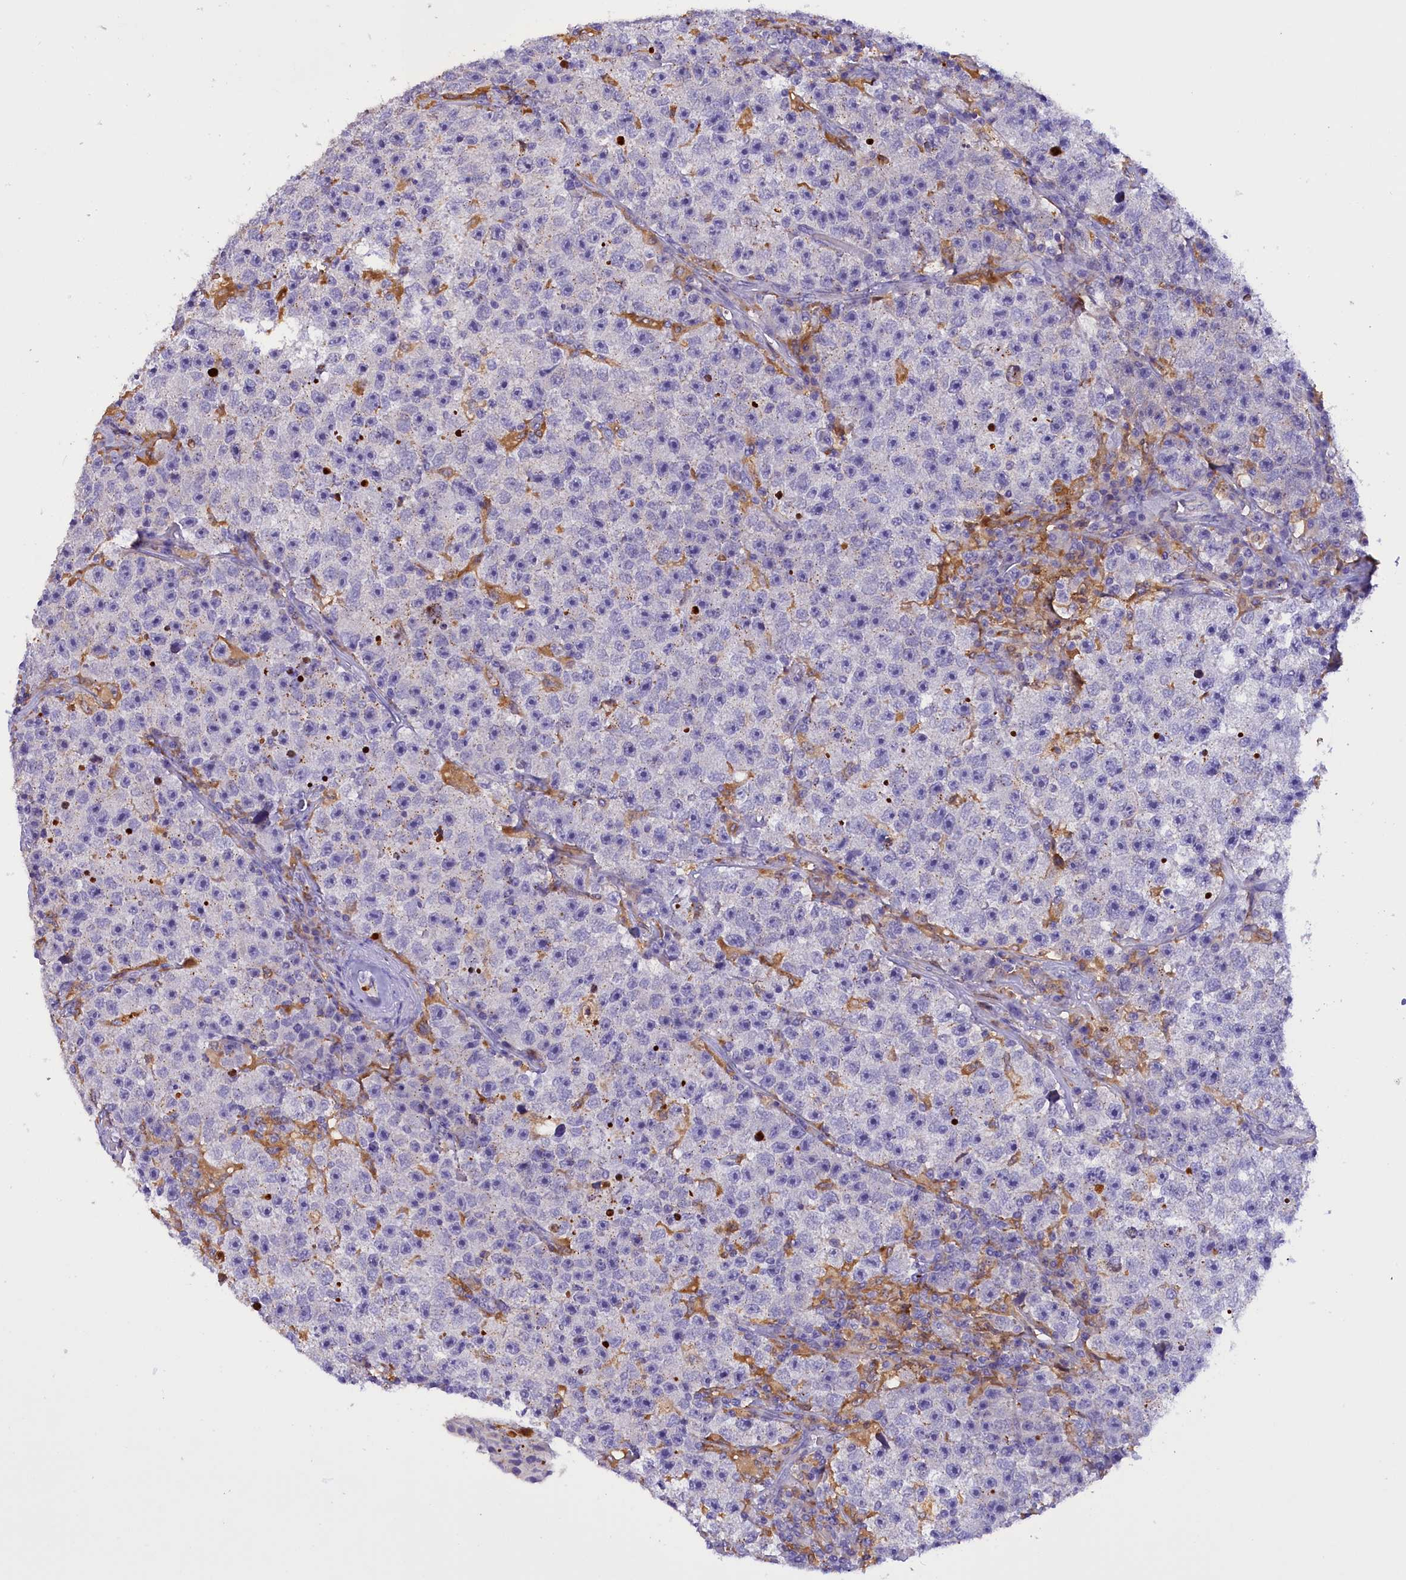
{"staining": {"intensity": "negative", "quantity": "none", "location": "none"}, "tissue": "testis cancer", "cell_type": "Tumor cells", "image_type": "cancer", "snomed": [{"axis": "morphology", "description": "Seminoma, NOS"}, {"axis": "topography", "description": "Testis"}], "caption": "High power microscopy image of an immunohistochemistry histopathology image of testis cancer, revealing no significant positivity in tumor cells.", "gene": "FAM149B1", "patient": {"sex": "male", "age": 22}}